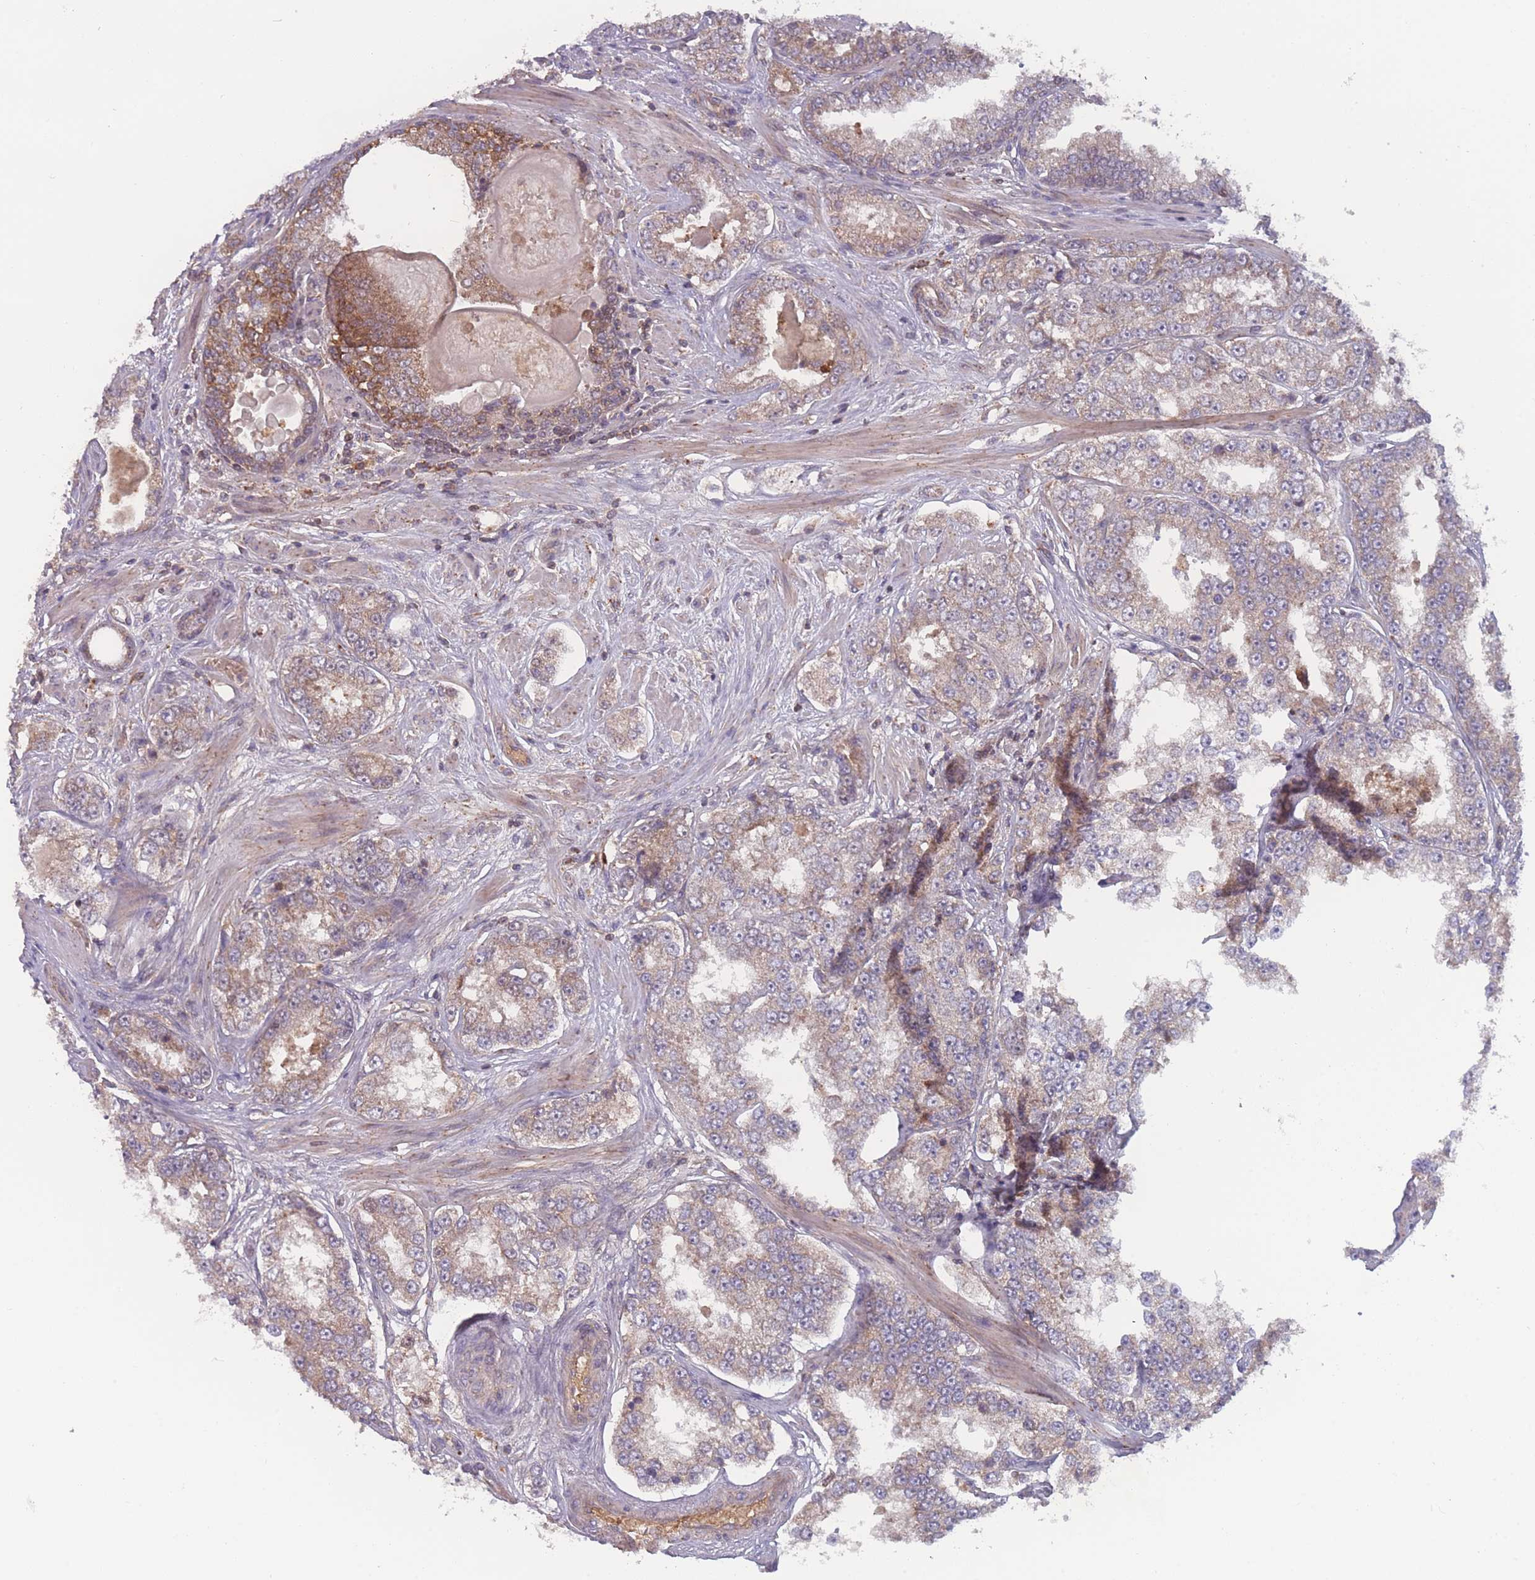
{"staining": {"intensity": "weak", "quantity": ">75%", "location": "cytoplasmic/membranous"}, "tissue": "prostate cancer", "cell_type": "Tumor cells", "image_type": "cancer", "snomed": [{"axis": "morphology", "description": "Normal tissue, NOS"}, {"axis": "morphology", "description": "Adenocarcinoma, High grade"}, {"axis": "topography", "description": "Prostate"}], "caption": "Human prostate cancer stained for a protein (brown) exhibits weak cytoplasmic/membranous positive positivity in approximately >75% of tumor cells.", "gene": "ATP5MG", "patient": {"sex": "male", "age": 83}}